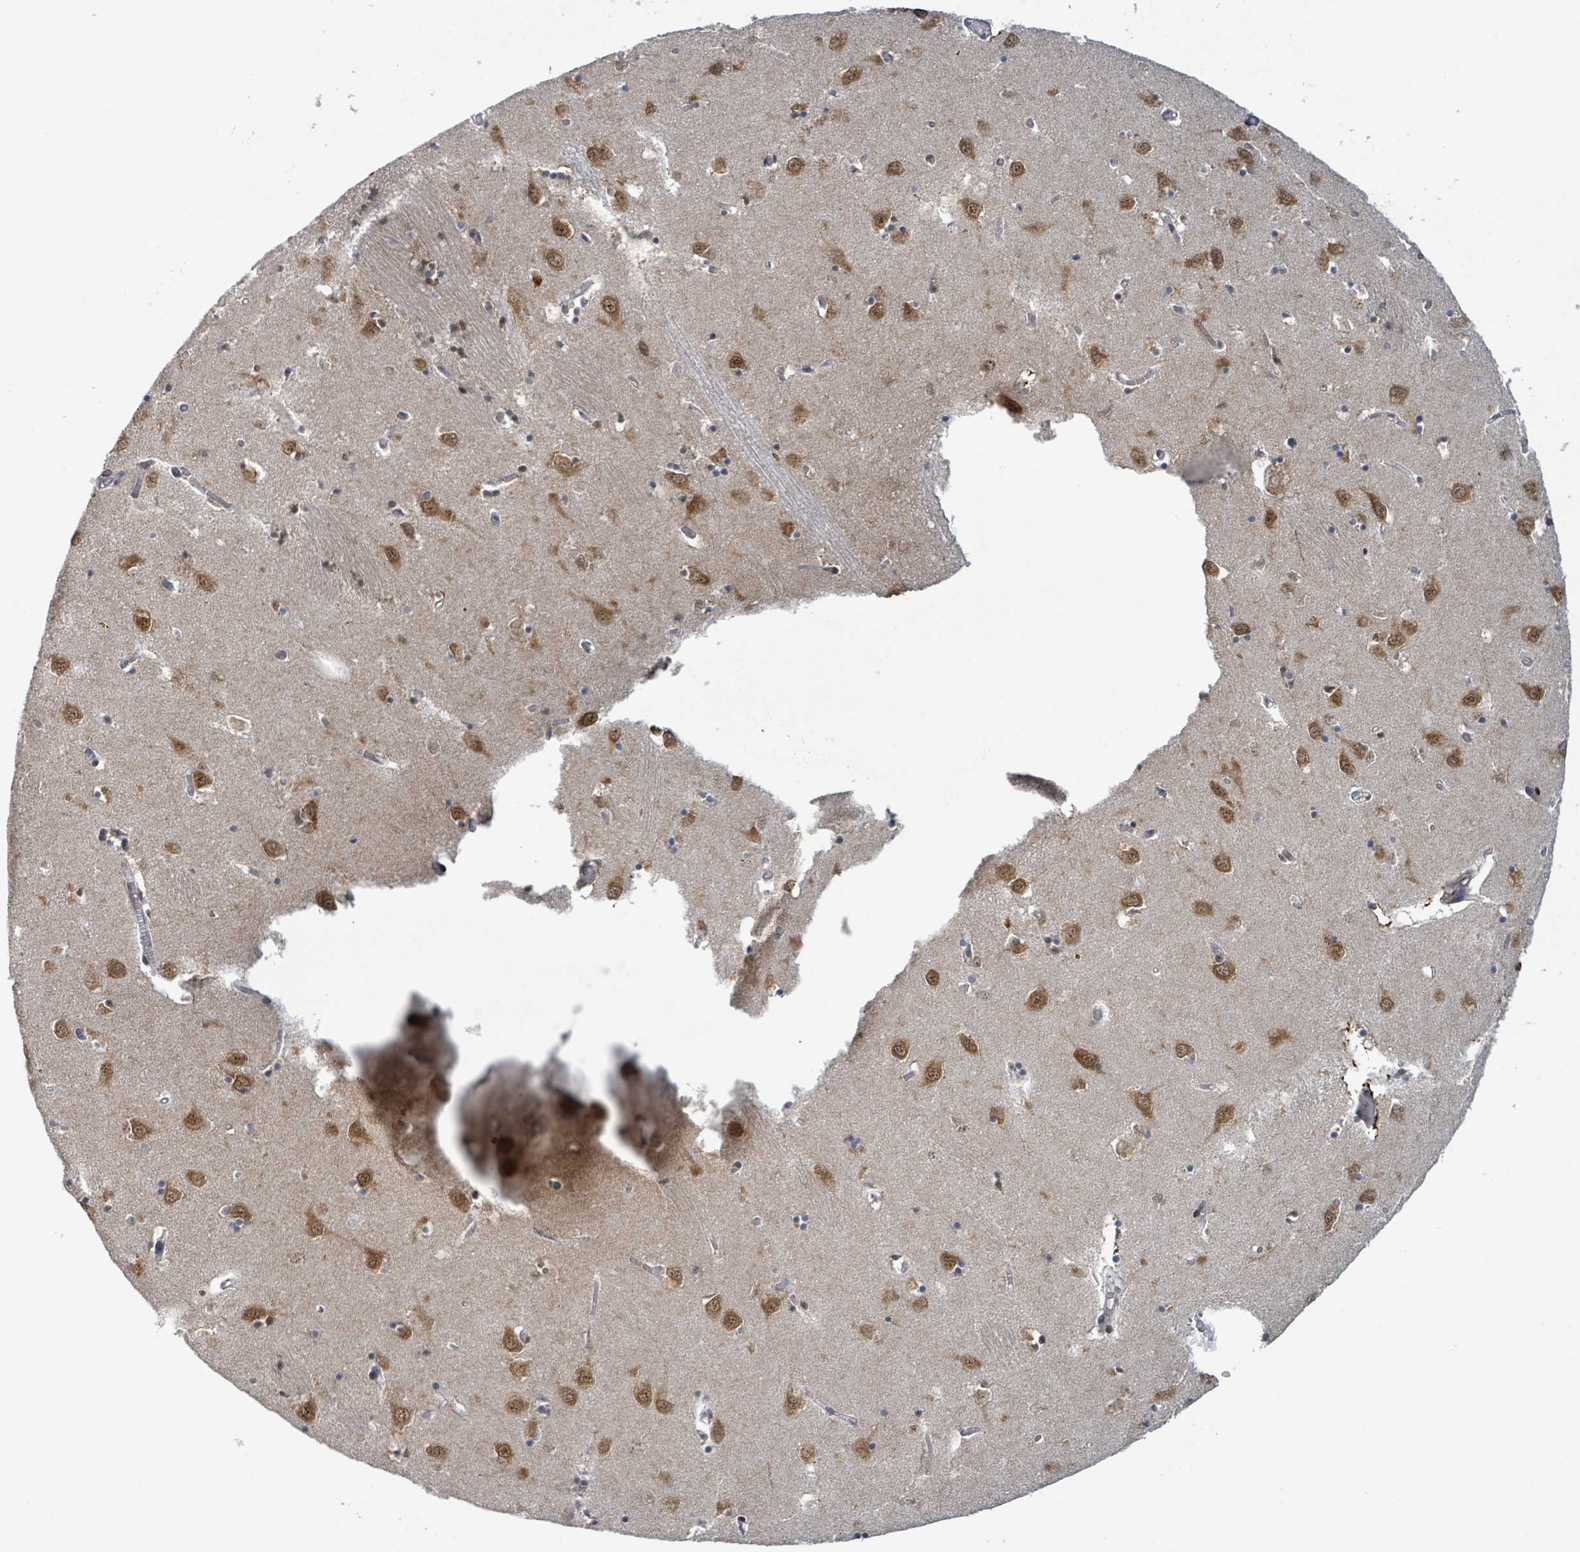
{"staining": {"intensity": "weak", "quantity": "<25%", "location": "cytoplasmic/membranous"}, "tissue": "caudate", "cell_type": "Glial cells", "image_type": "normal", "snomed": [{"axis": "morphology", "description": "Normal tissue, NOS"}, {"axis": "topography", "description": "Lateral ventricle wall"}], "caption": "Immunohistochemistry image of normal caudate: caudate stained with DAB exhibits no significant protein staining in glial cells. (DAB (3,3'-diaminobenzidine) immunohistochemistry with hematoxylin counter stain).", "gene": "OR51E1", "patient": {"sex": "male", "age": 70}}